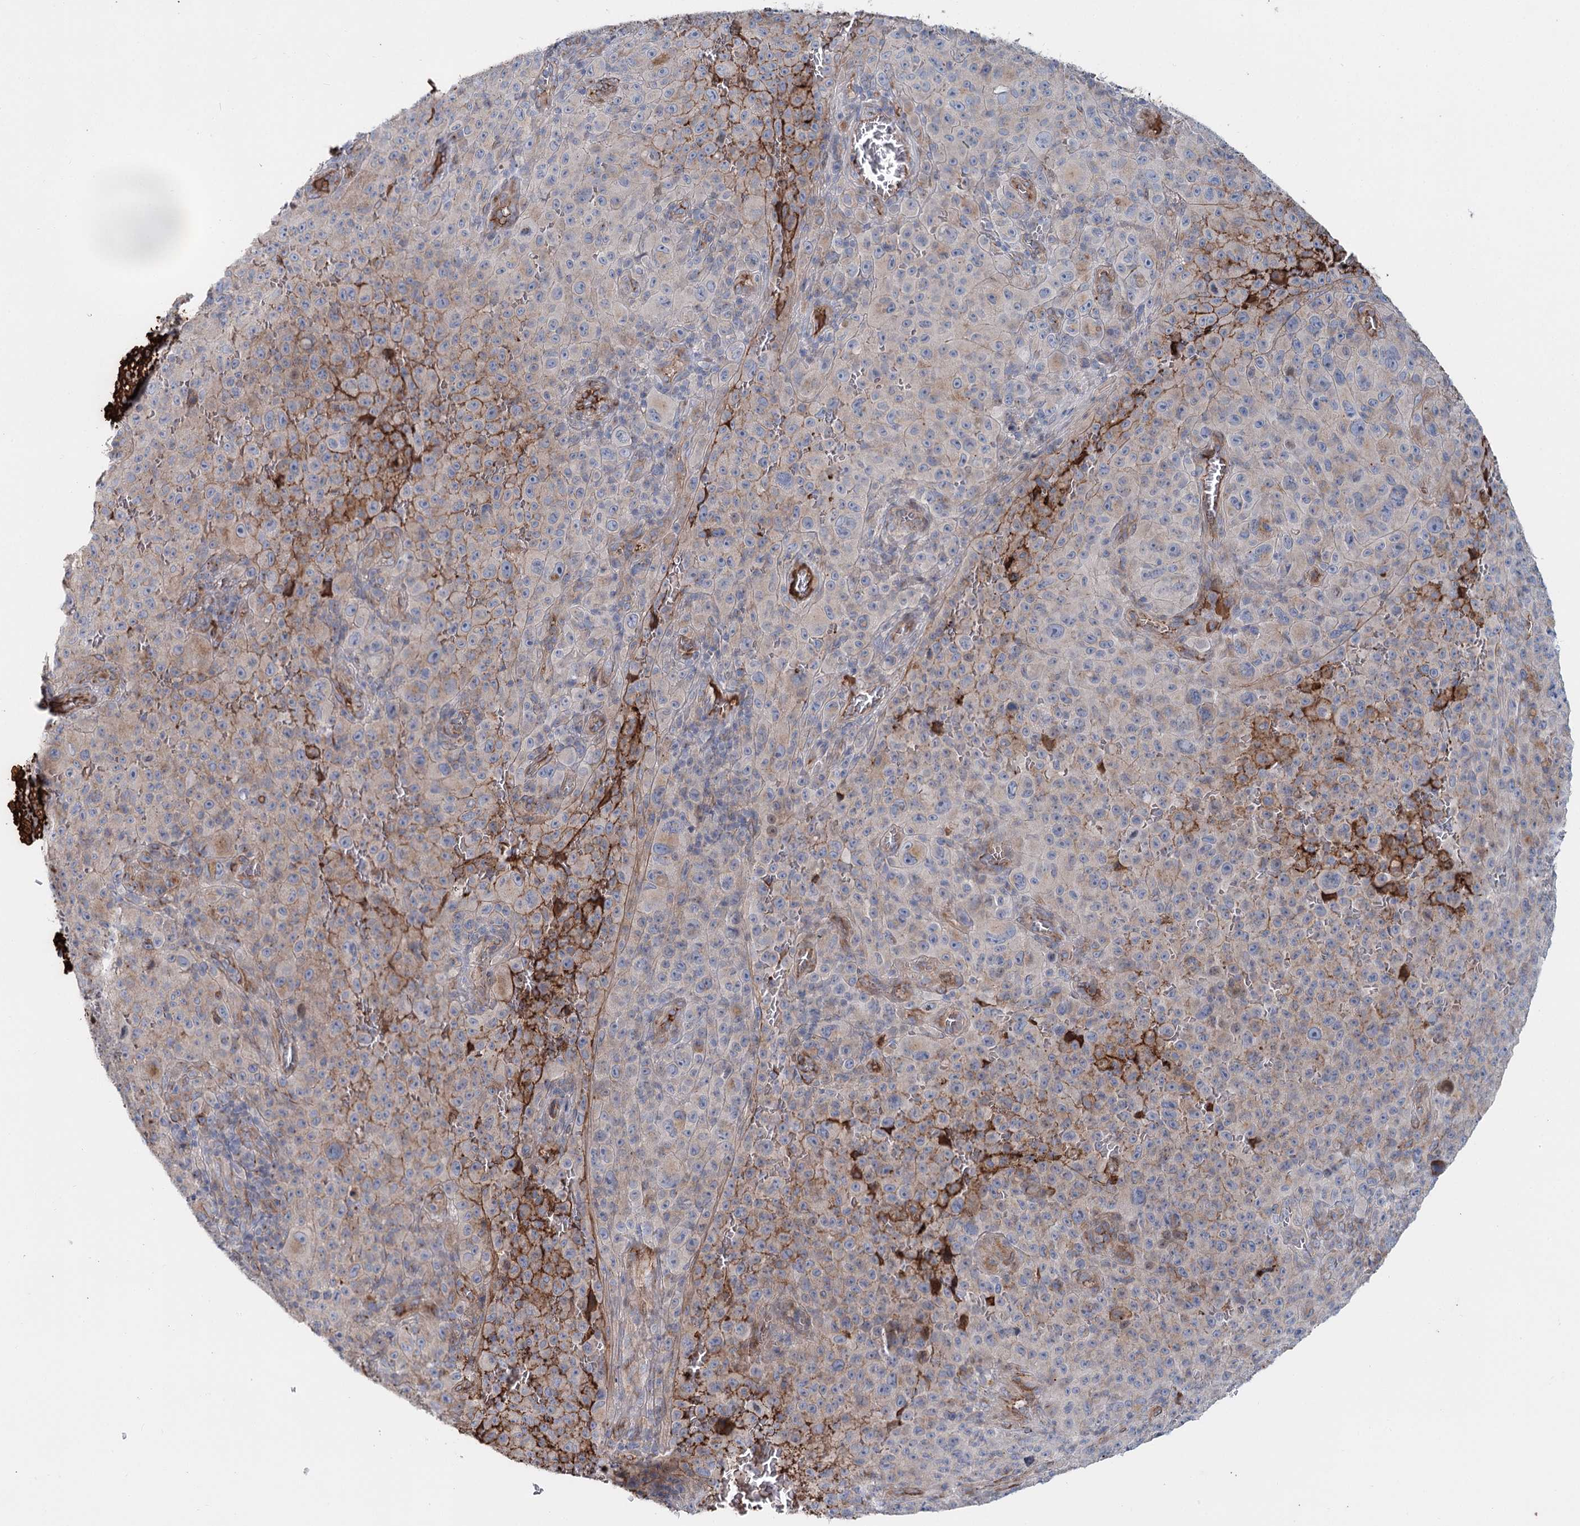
{"staining": {"intensity": "negative", "quantity": "none", "location": "none"}, "tissue": "melanoma", "cell_type": "Tumor cells", "image_type": "cancer", "snomed": [{"axis": "morphology", "description": "Malignant melanoma, NOS"}, {"axis": "topography", "description": "Skin"}], "caption": "High magnification brightfield microscopy of melanoma stained with DAB (brown) and counterstained with hematoxylin (blue): tumor cells show no significant staining.", "gene": "ALKBH8", "patient": {"sex": "female", "age": 82}}